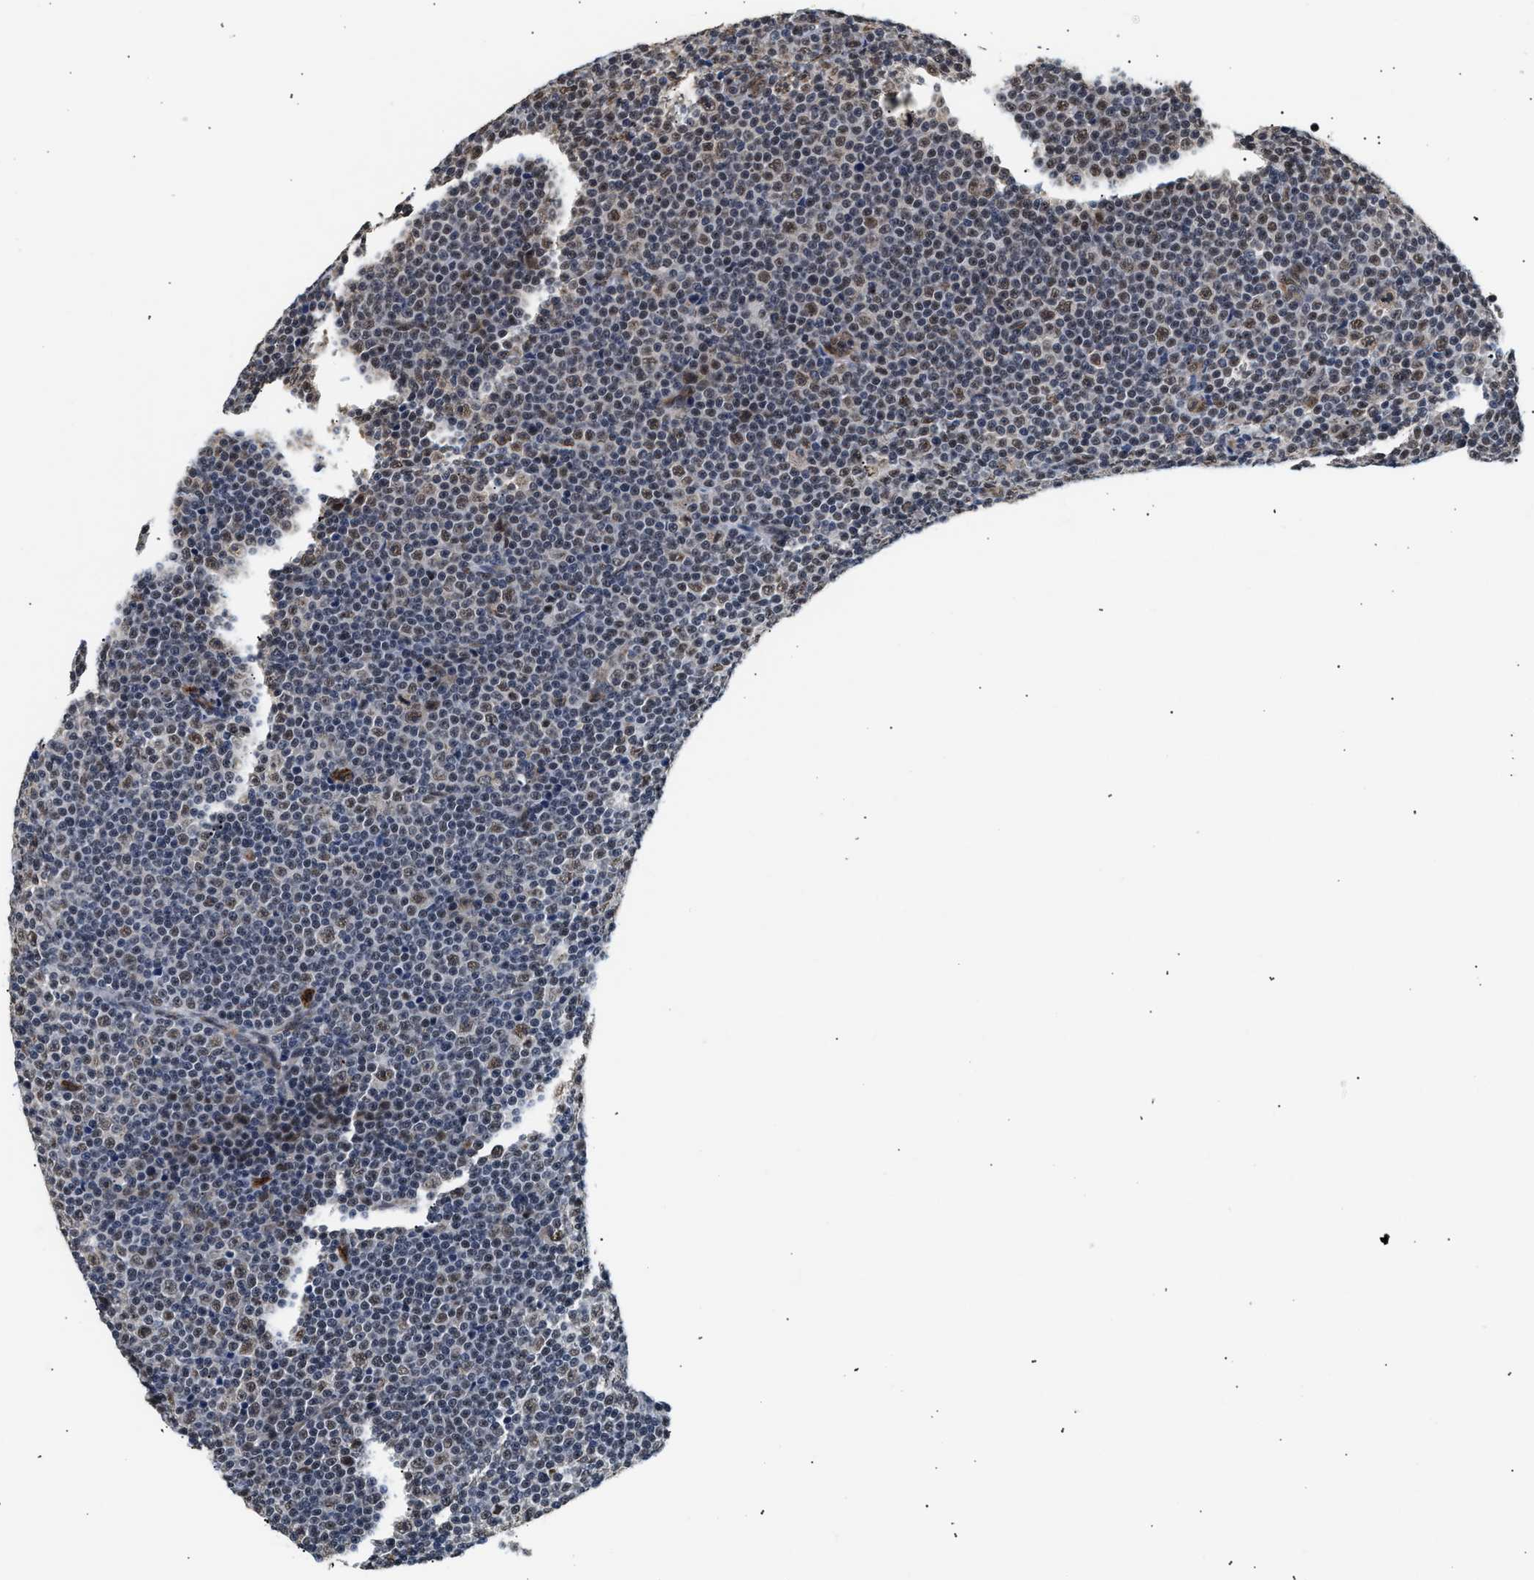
{"staining": {"intensity": "weak", "quantity": "<25%", "location": "nuclear"}, "tissue": "lymphoma", "cell_type": "Tumor cells", "image_type": "cancer", "snomed": [{"axis": "morphology", "description": "Malignant lymphoma, non-Hodgkin's type, Low grade"}, {"axis": "topography", "description": "Lymph node"}], "caption": "High magnification brightfield microscopy of lymphoma stained with DAB (brown) and counterstained with hematoxylin (blue): tumor cells show no significant staining.", "gene": "THOC1", "patient": {"sex": "female", "age": 67}}